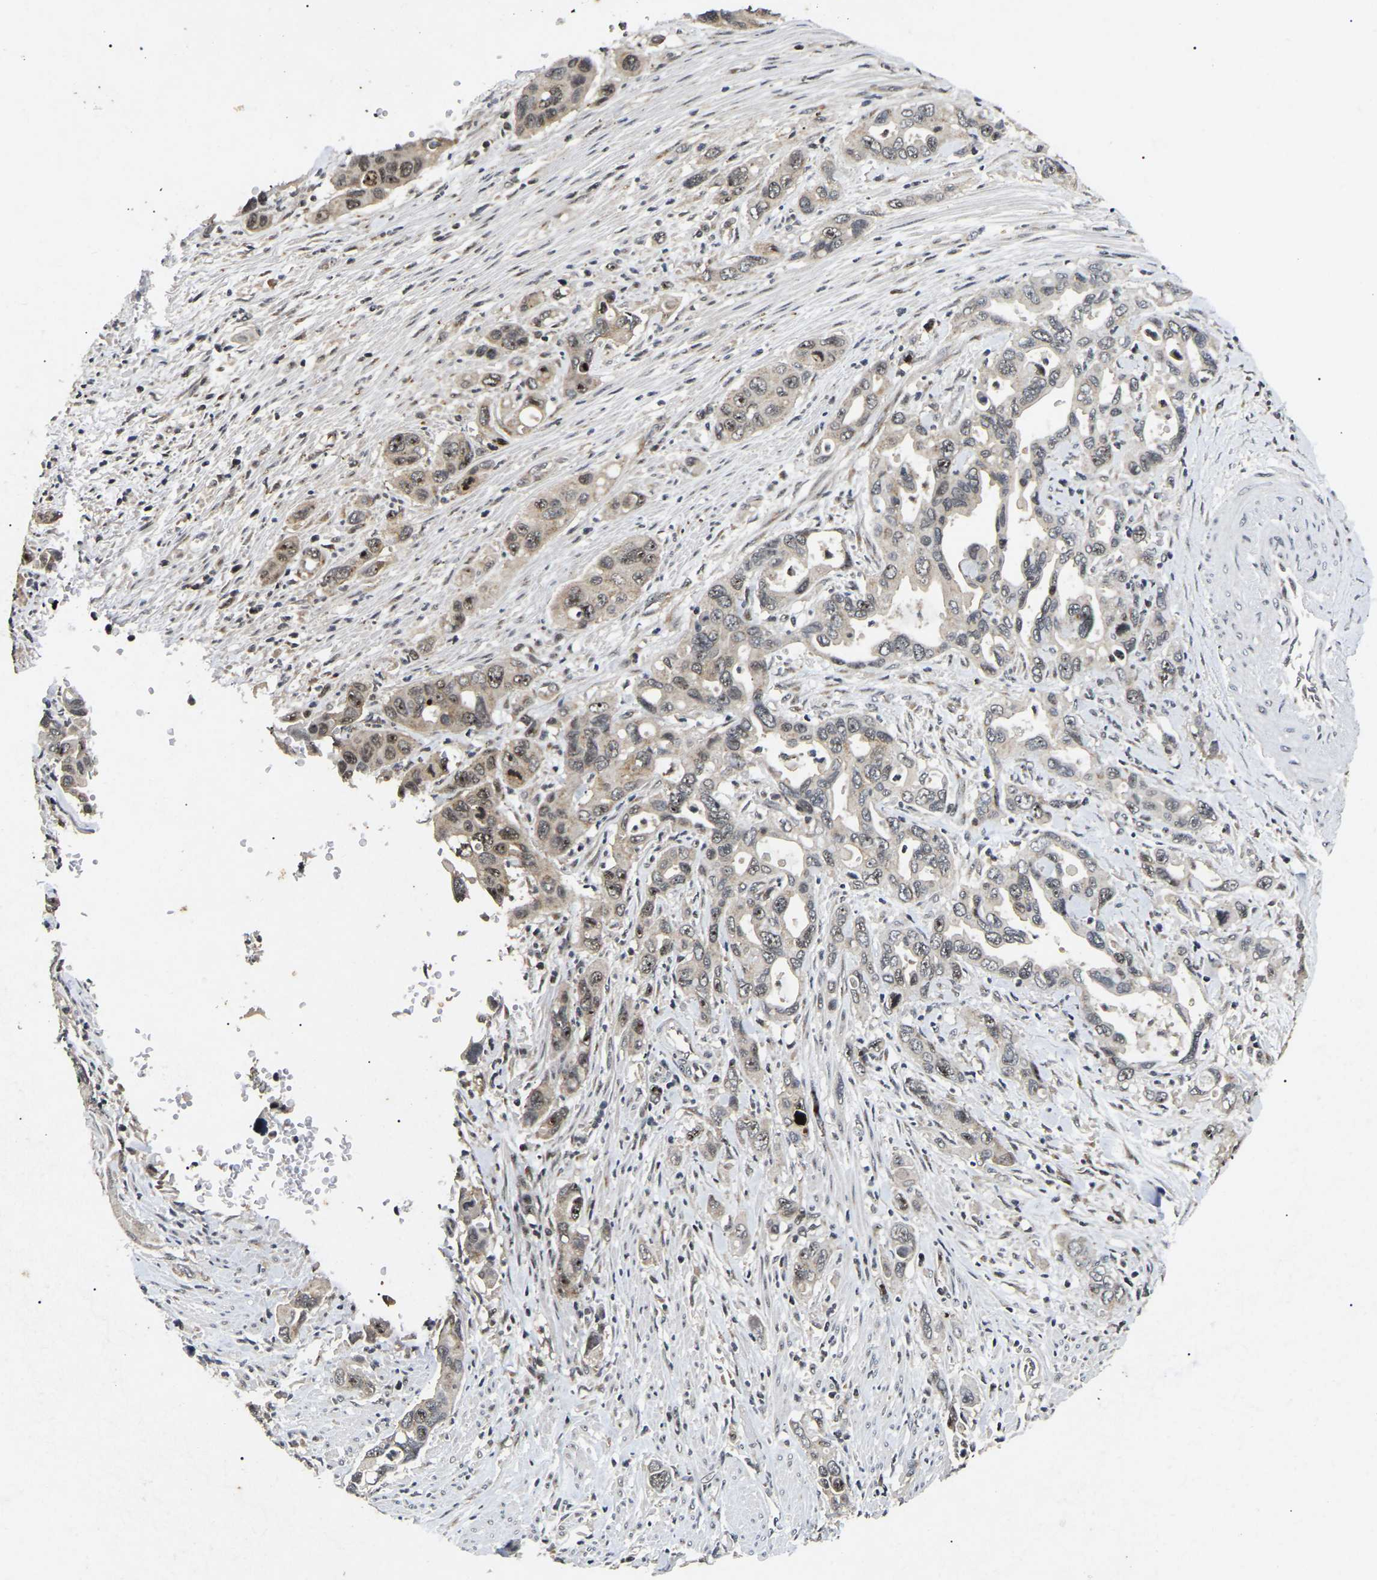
{"staining": {"intensity": "moderate", "quantity": "<25%", "location": "cytoplasmic/membranous,nuclear"}, "tissue": "pancreatic cancer", "cell_type": "Tumor cells", "image_type": "cancer", "snomed": [{"axis": "morphology", "description": "Adenocarcinoma, NOS"}, {"axis": "topography", "description": "Pancreas"}], "caption": "Immunohistochemical staining of pancreatic cancer (adenocarcinoma) exhibits moderate cytoplasmic/membranous and nuclear protein expression in about <25% of tumor cells.", "gene": "RBM28", "patient": {"sex": "female", "age": 70}}